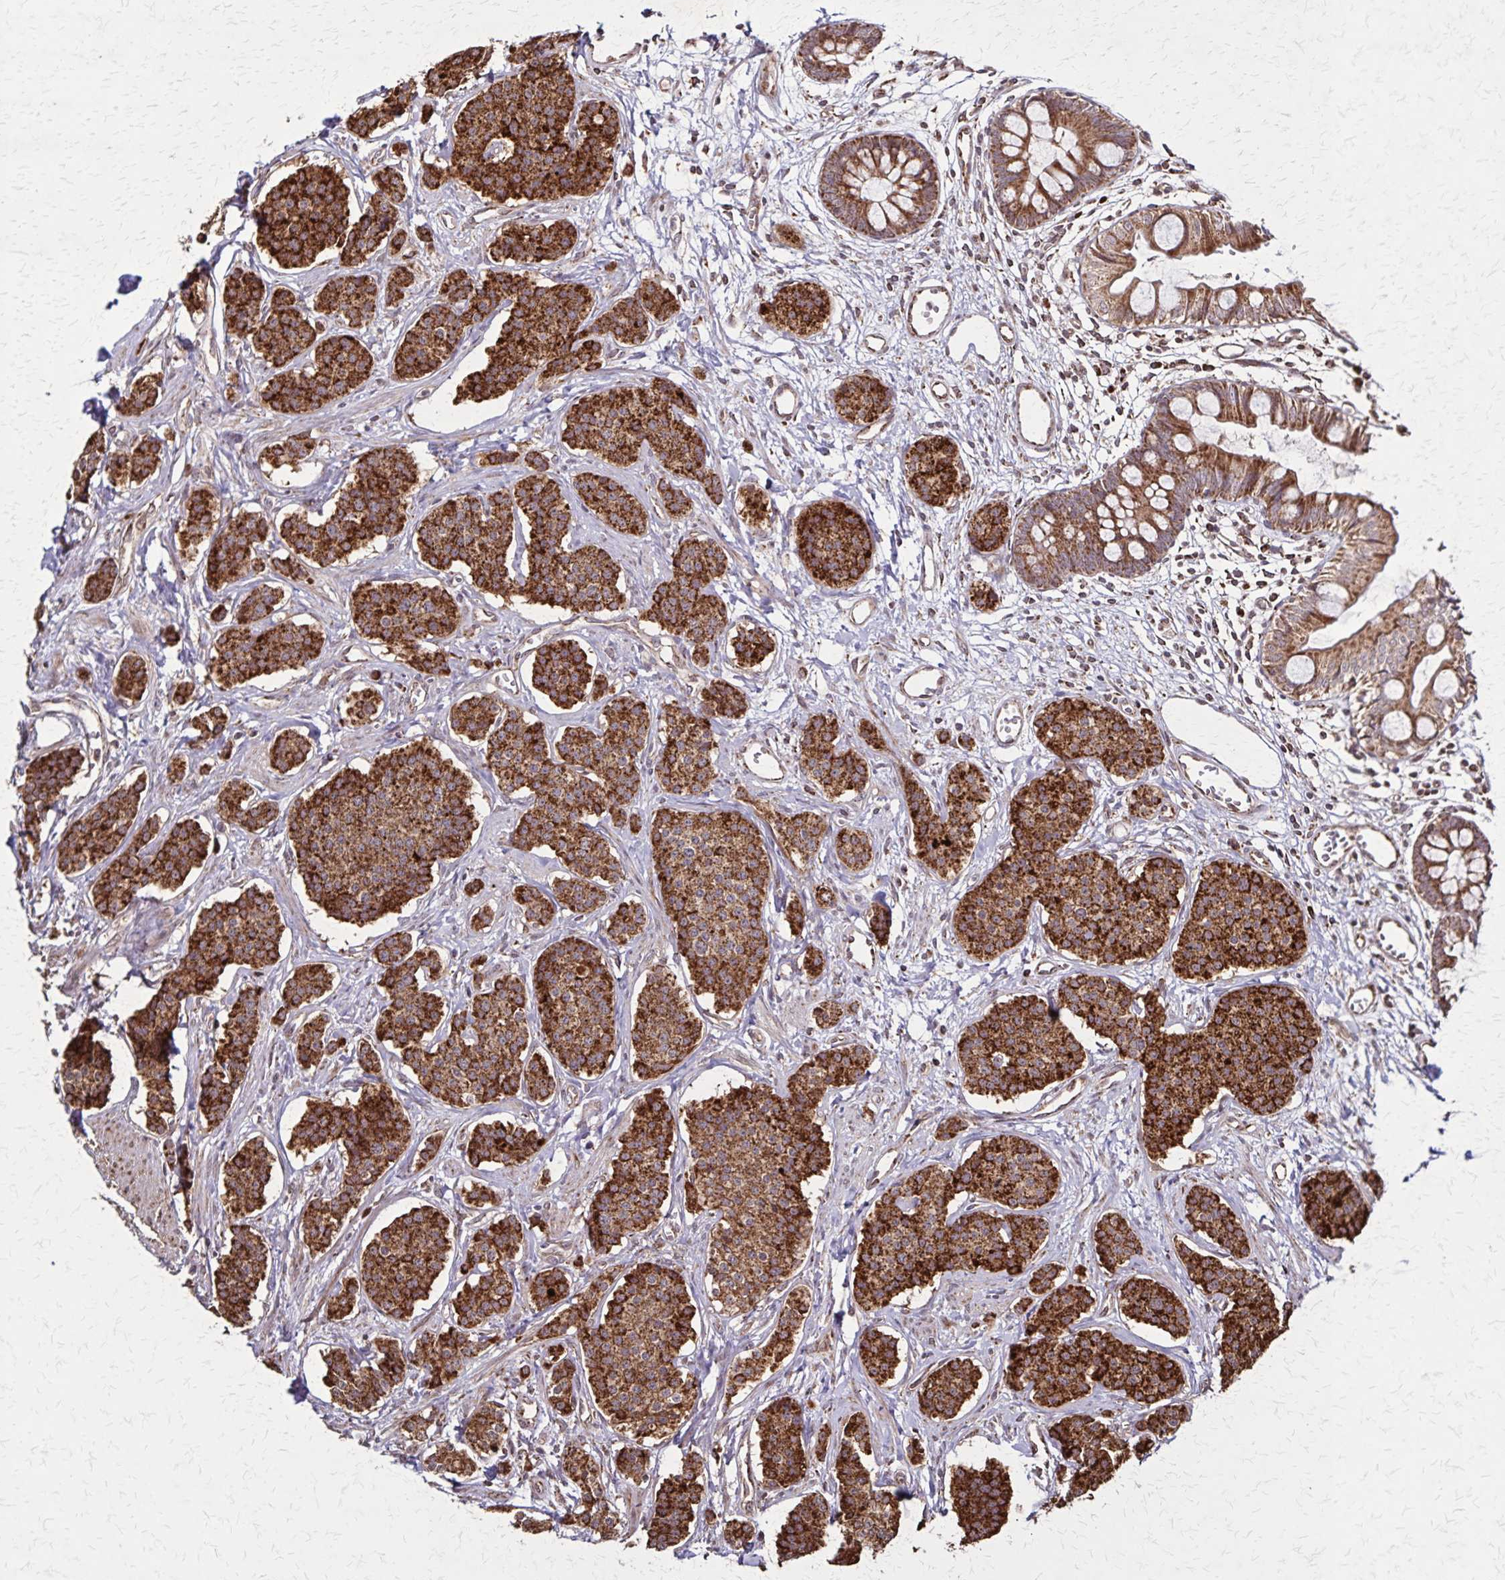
{"staining": {"intensity": "strong", "quantity": ">75%", "location": "cytoplasmic/membranous"}, "tissue": "carcinoid", "cell_type": "Tumor cells", "image_type": "cancer", "snomed": [{"axis": "morphology", "description": "Carcinoid, malignant, NOS"}, {"axis": "topography", "description": "Small intestine"}], "caption": "A micrograph of human malignant carcinoid stained for a protein exhibits strong cytoplasmic/membranous brown staining in tumor cells.", "gene": "NFS1", "patient": {"sex": "female", "age": 64}}